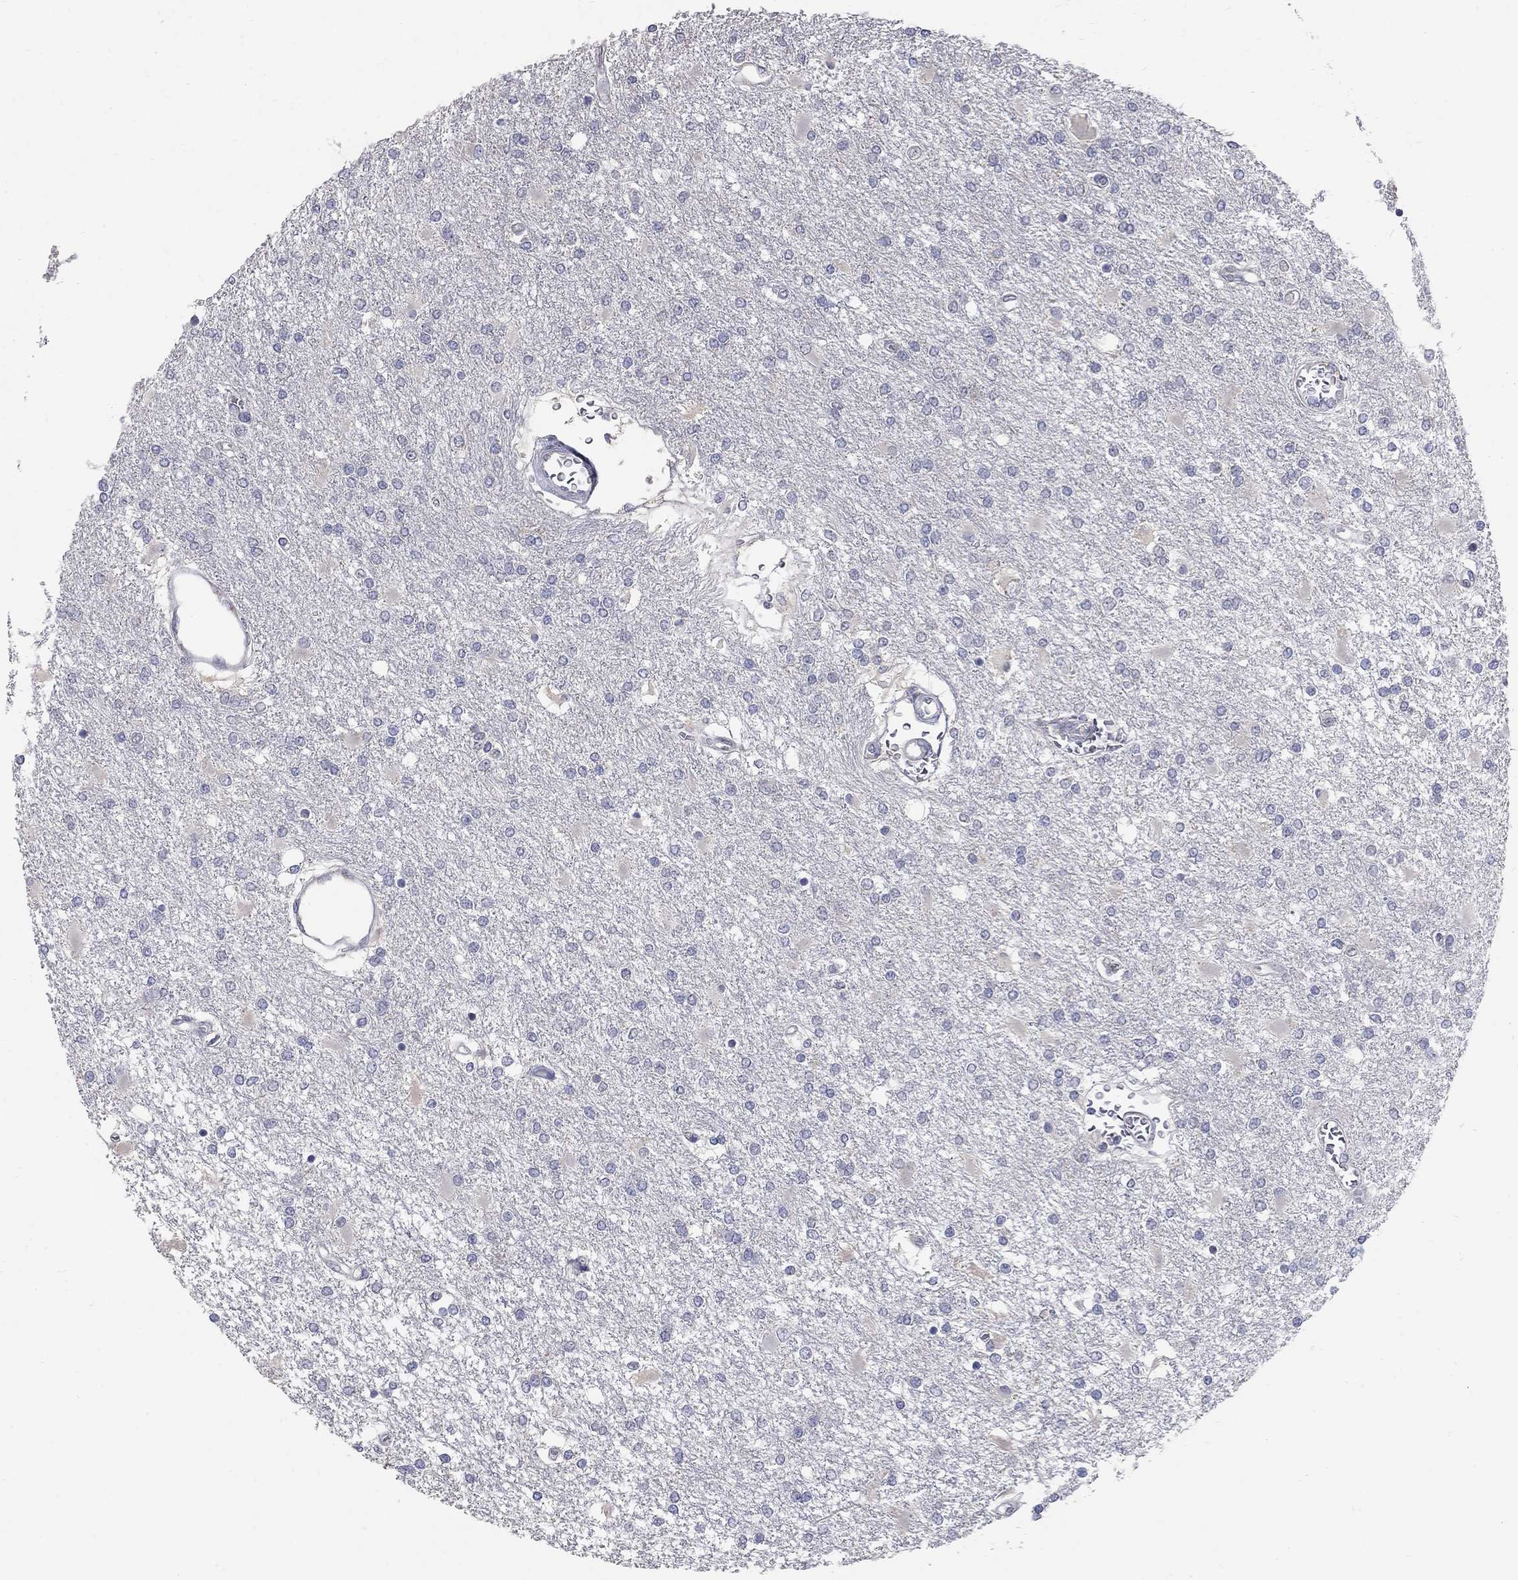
{"staining": {"intensity": "negative", "quantity": "none", "location": "none"}, "tissue": "glioma", "cell_type": "Tumor cells", "image_type": "cancer", "snomed": [{"axis": "morphology", "description": "Glioma, malignant, High grade"}, {"axis": "topography", "description": "Cerebral cortex"}], "caption": "Histopathology image shows no significant protein staining in tumor cells of malignant high-grade glioma. (Brightfield microscopy of DAB (3,3'-diaminobenzidine) IHC at high magnification).", "gene": "PANK3", "patient": {"sex": "male", "age": 79}}